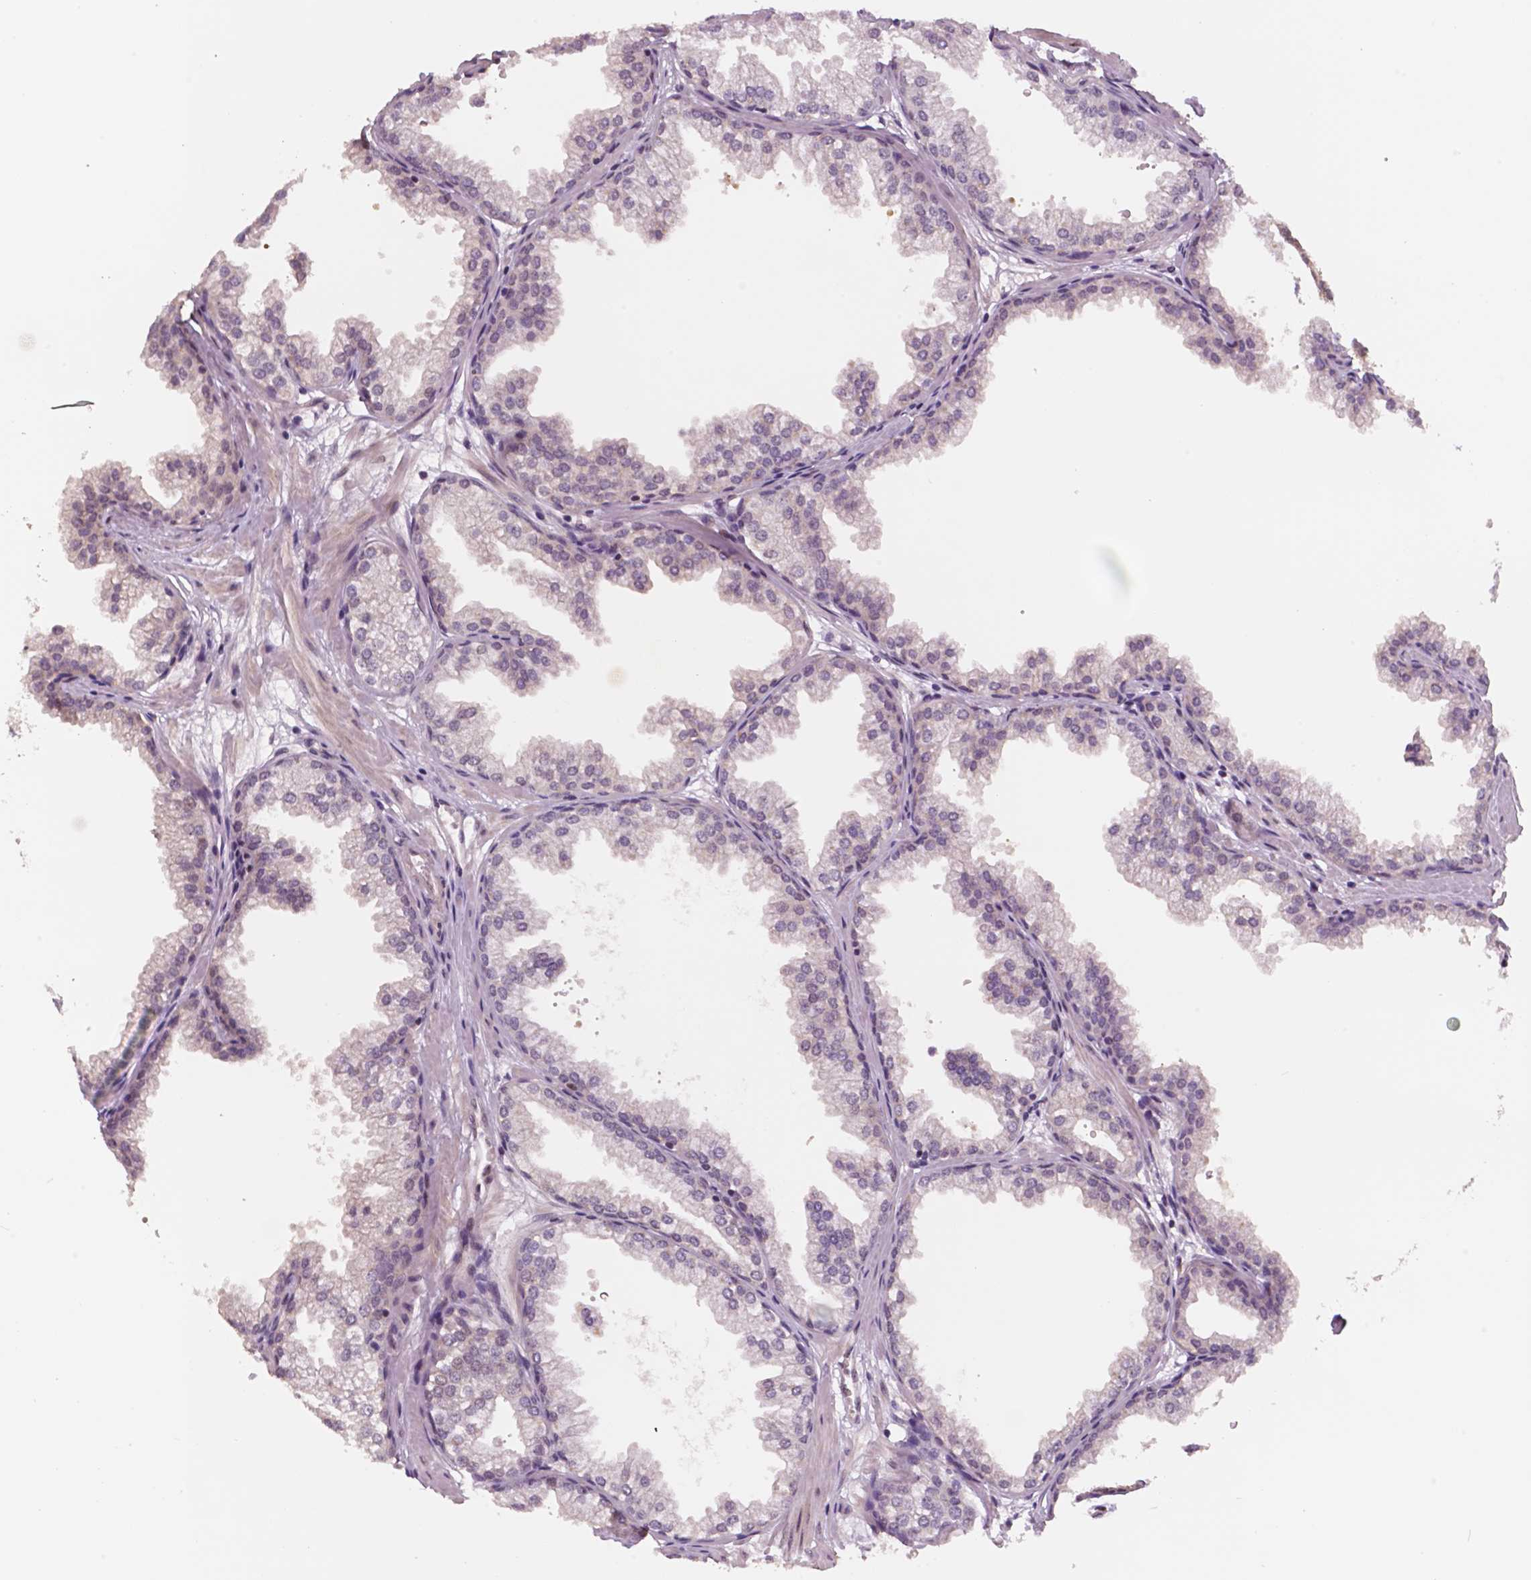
{"staining": {"intensity": "negative", "quantity": "none", "location": "none"}, "tissue": "prostate", "cell_type": "Glandular cells", "image_type": "normal", "snomed": [{"axis": "morphology", "description": "Normal tissue, NOS"}, {"axis": "topography", "description": "Prostate"}], "caption": "Immunohistochemistry photomicrograph of benign prostate: human prostate stained with DAB displays no significant protein positivity in glandular cells.", "gene": "STAT3", "patient": {"sex": "male", "age": 37}}